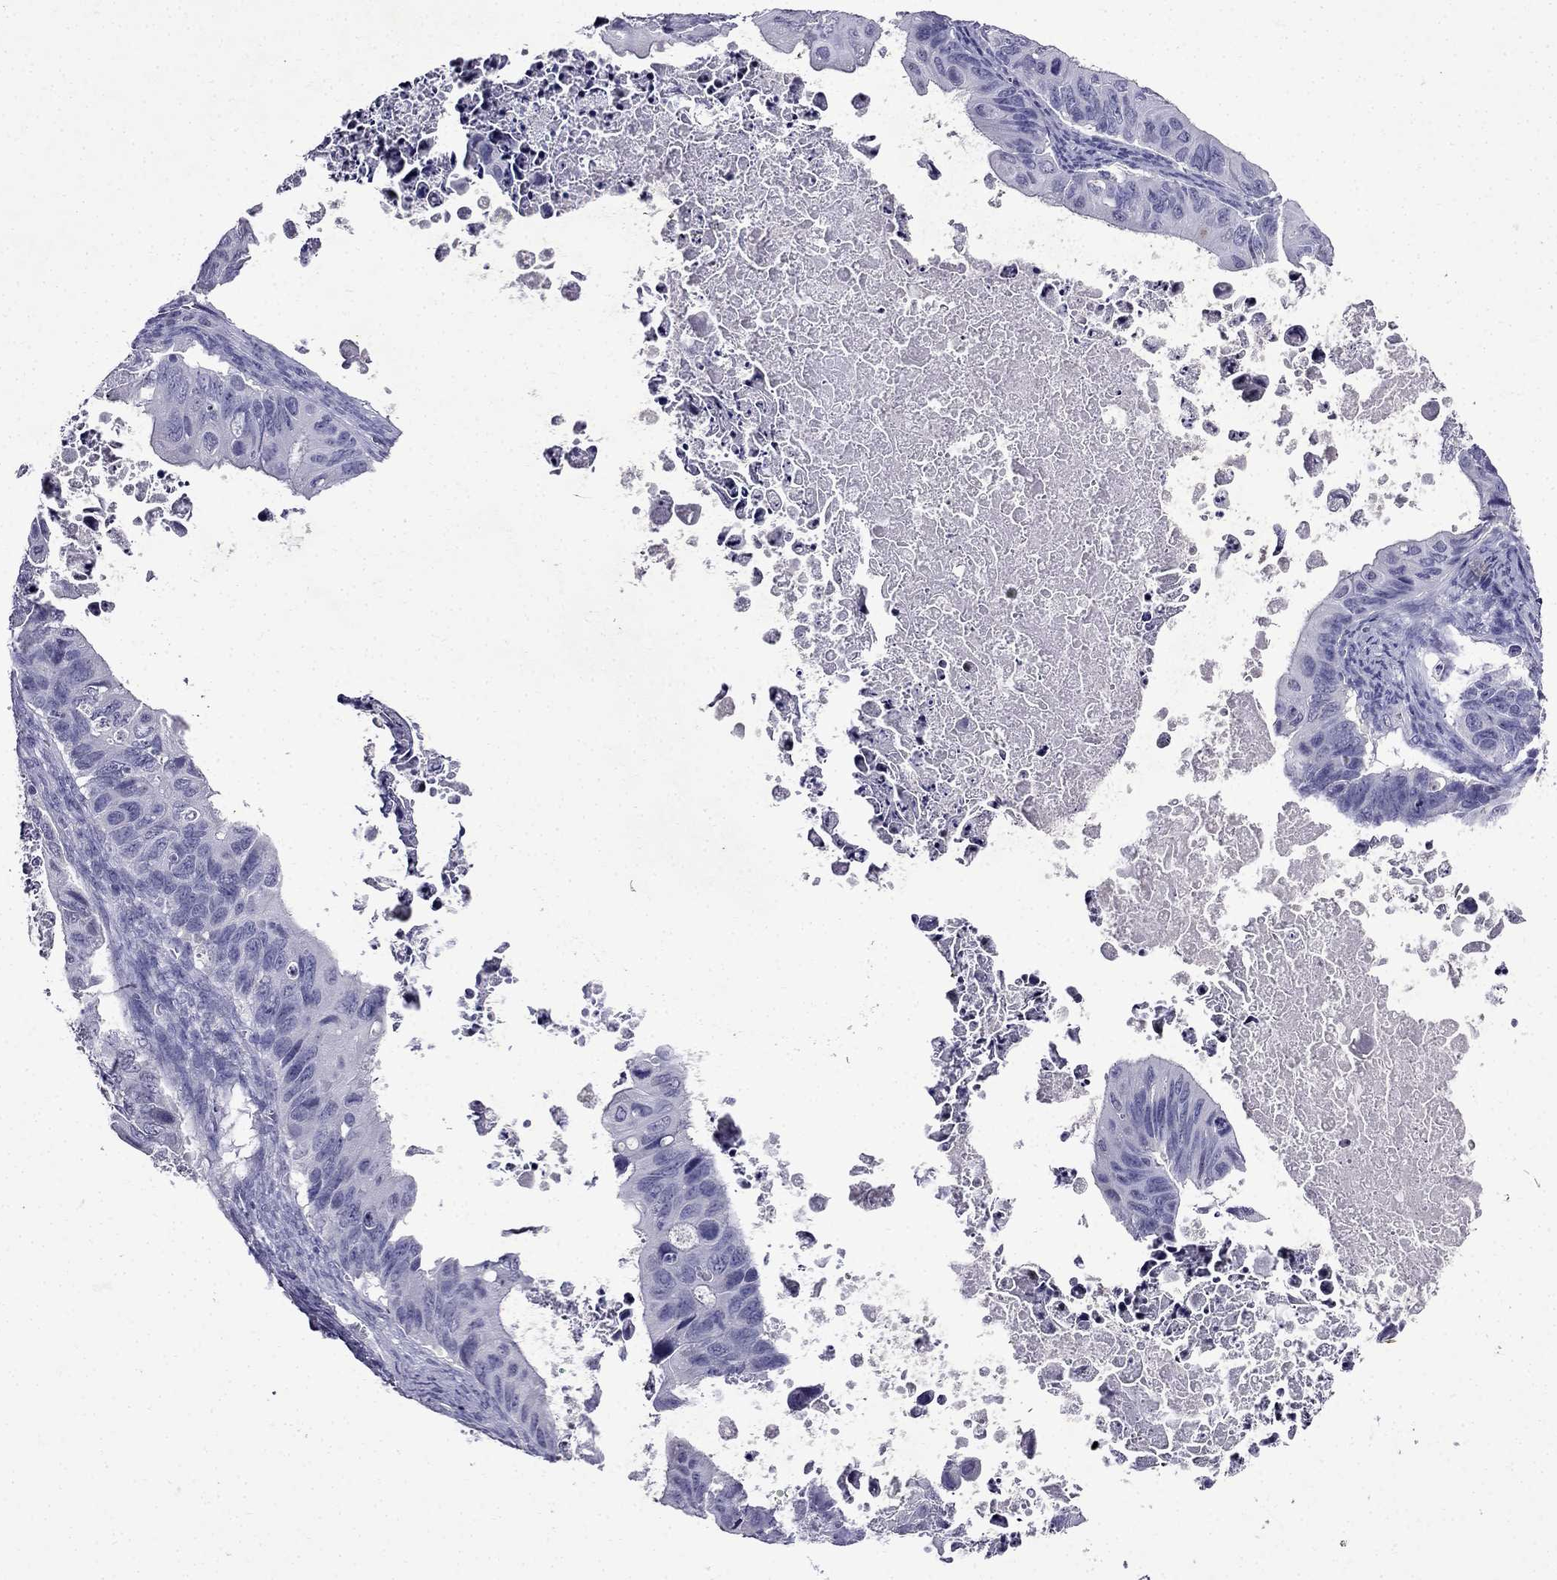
{"staining": {"intensity": "negative", "quantity": "none", "location": "none"}, "tissue": "ovarian cancer", "cell_type": "Tumor cells", "image_type": "cancer", "snomed": [{"axis": "morphology", "description": "Cystadenocarcinoma, mucinous, NOS"}, {"axis": "topography", "description": "Ovary"}], "caption": "DAB immunohistochemical staining of ovarian mucinous cystadenocarcinoma displays no significant staining in tumor cells.", "gene": "DNAH17", "patient": {"sex": "female", "age": 64}}